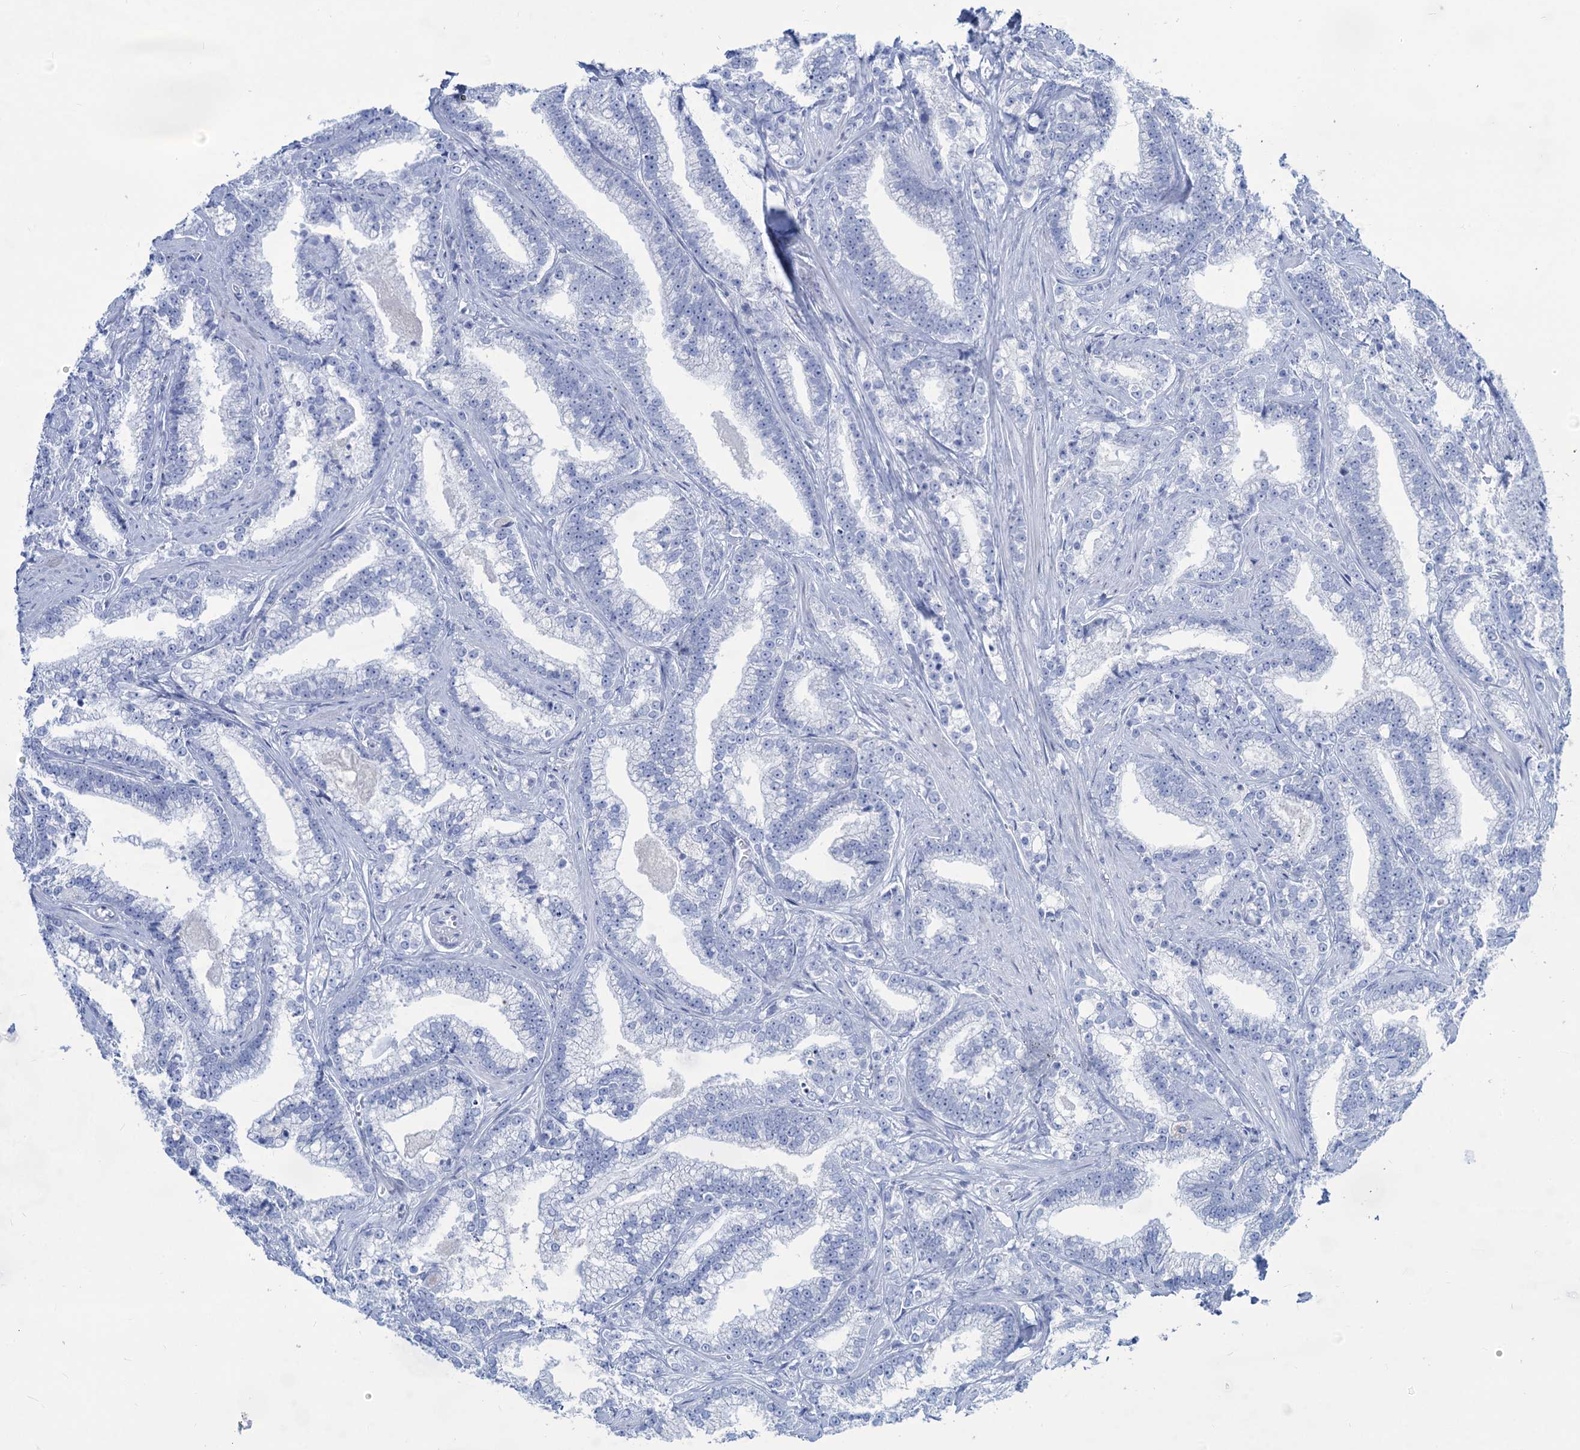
{"staining": {"intensity": "negative", "quantity": "none", "location": "none"}, "tissue": "prostate cancer", "cell_type": "Tumor cells", "image_type": "cancer", "snomed": [{"axis": "morphology", "description": "Adenocarcinoma, High grade"}, {"axis": "topography", "description": "Prostate and seminal vesicle, NOS"}], "caption": "Tumor cells show no significant protein positivity in adenocarcinoma (high-grade) (prostate).", "gene": "CABYR", "patient": {"sex": "male", "age": 67}}